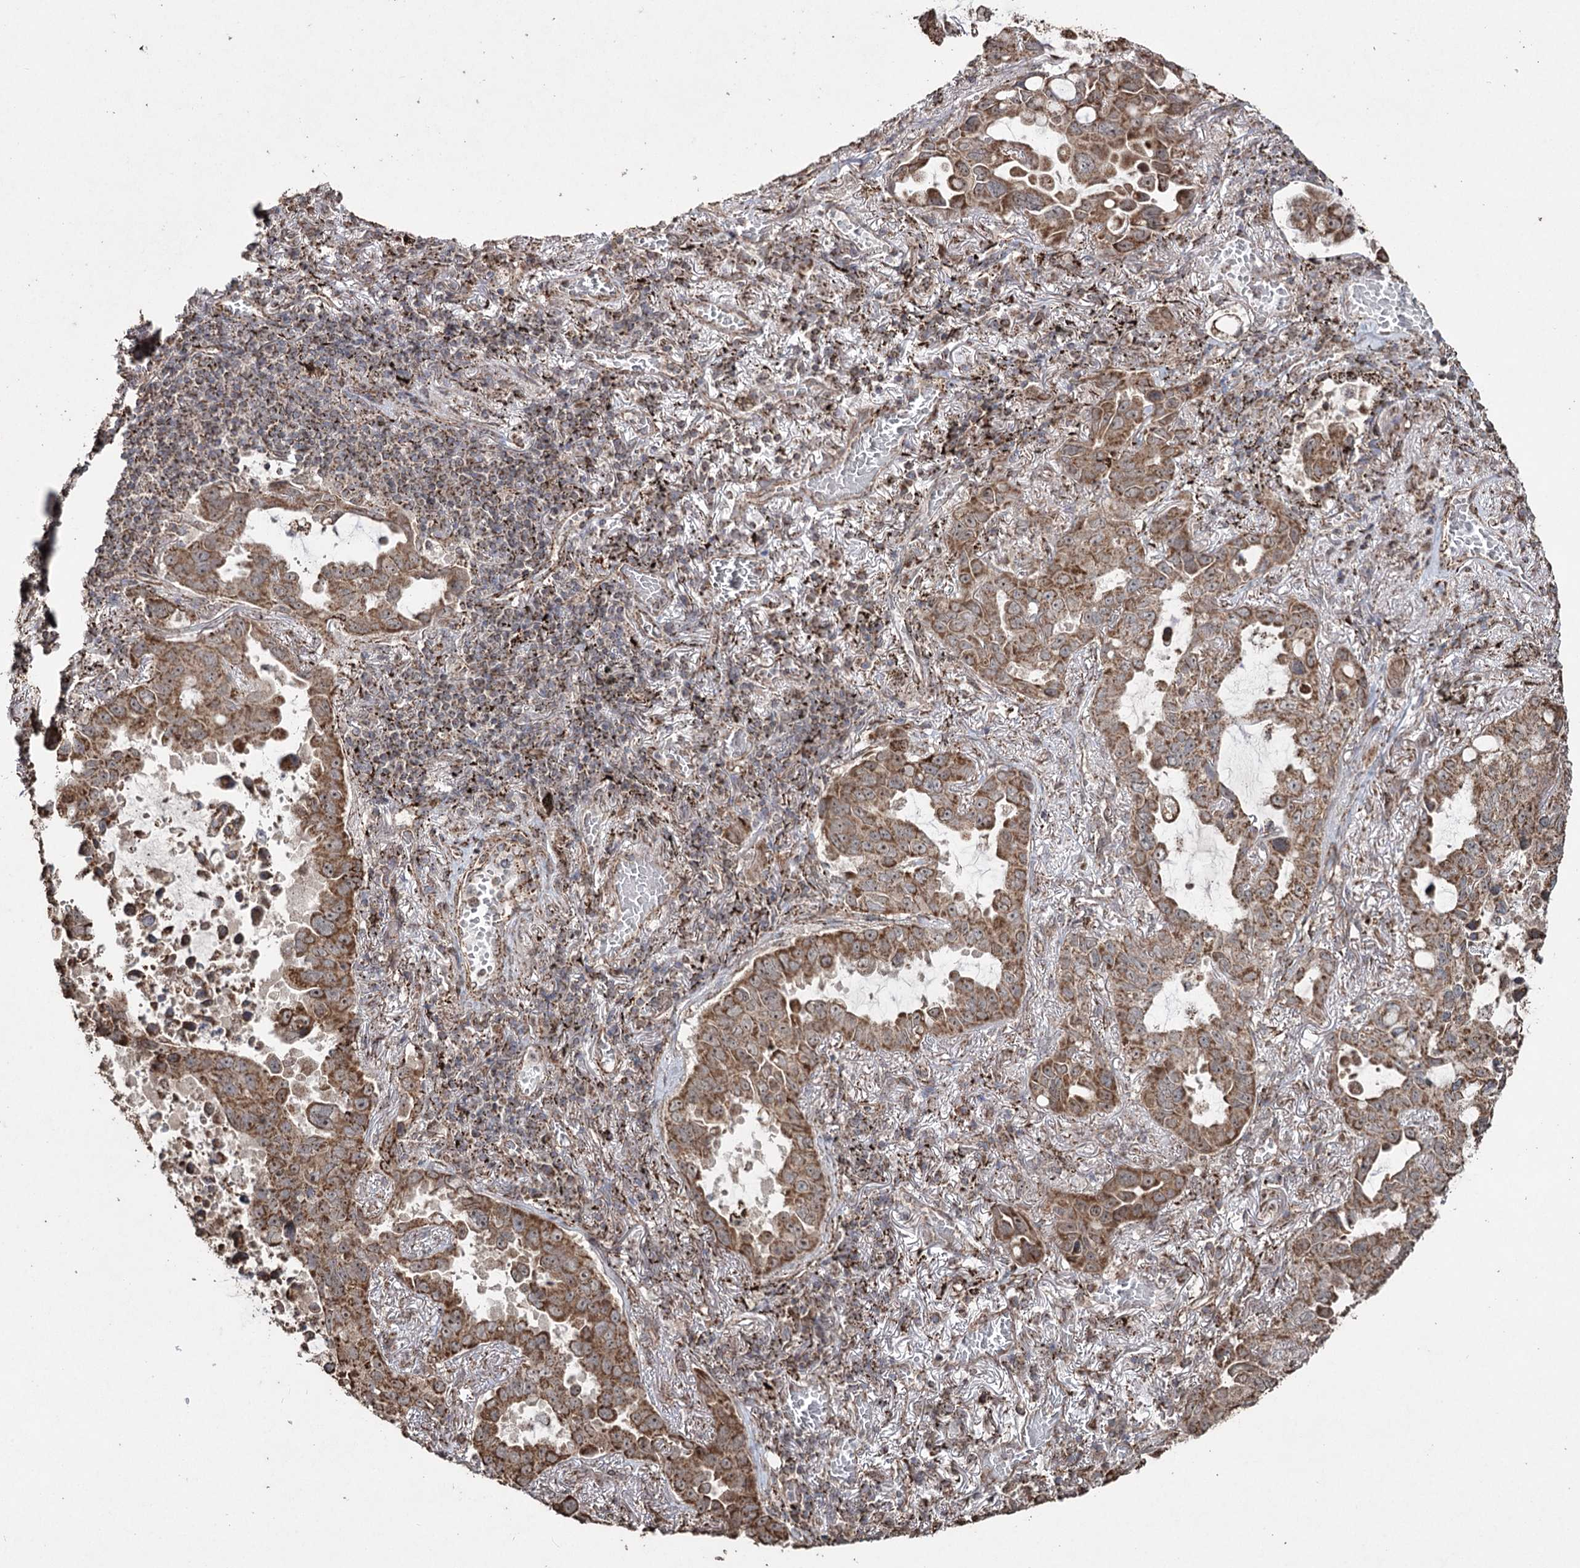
{"staining": {"intensity": "moderate", "quantity": ">75%", "location": "cytoplasmic/membranous"}, "tissue": "lung cancer", "cell_type": "Tumor cells", "image_type": "cancer", "snomed": [{"axis": "morphology", "description": "Adenocarcinoma, NOS"}, {"axis": "topography", "description": "Lung"}], "caption": "Protein expression analysis of adenocarcinoma (lung) displays moderate cytoplasmic/membranous staining in about >75% of tumor cells.", "gene": "SLF2", "patient": {"sex": "male", "age": 64}}